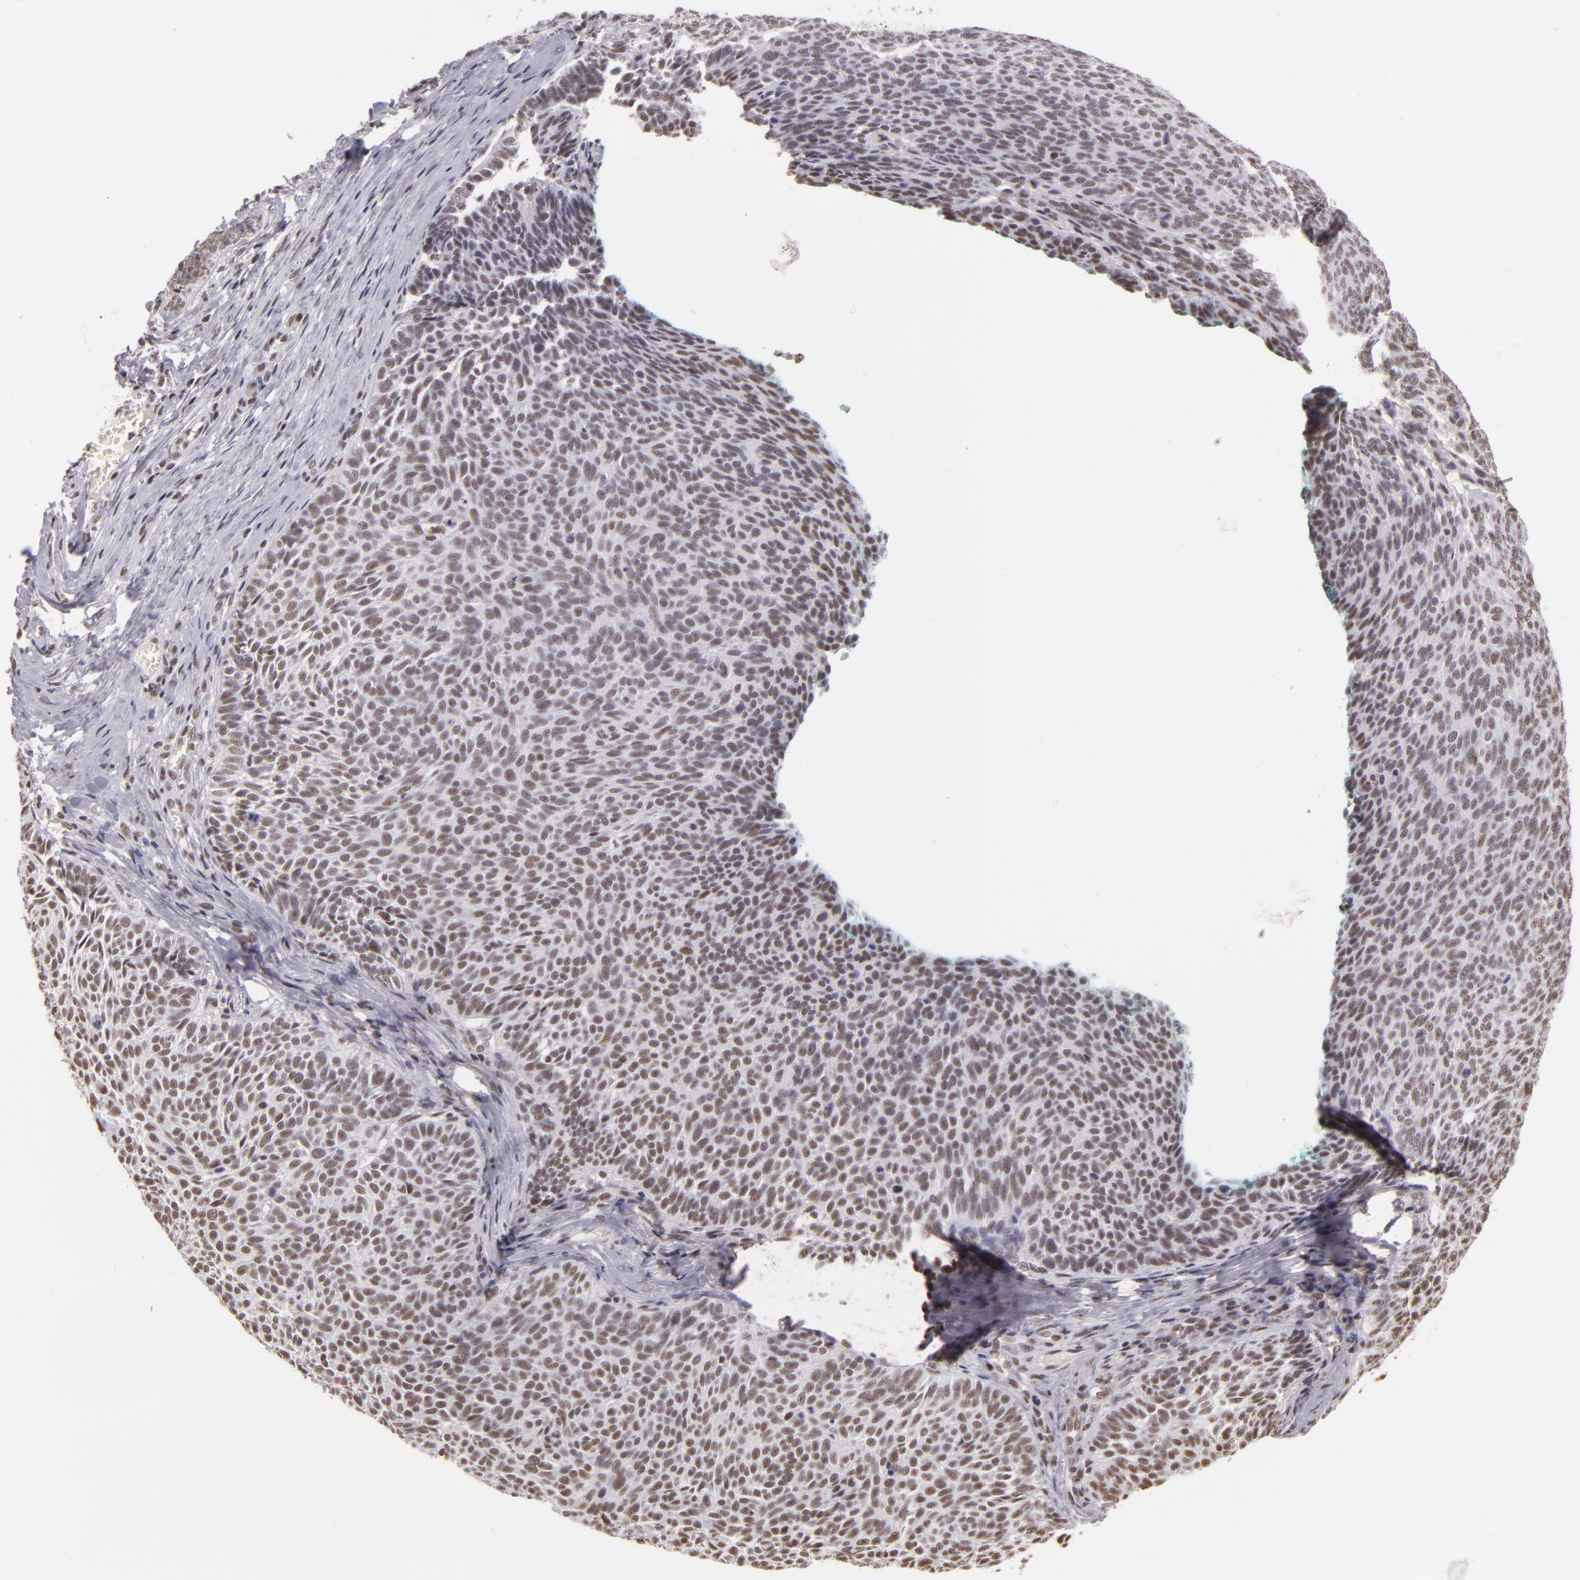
{"staining": {"intensity": "weak", "quantity": ">75%", "location": "nuclear"}, "tissue": "skin cancer", "cell_type": "Tumor cells", "image_type": "cancer", "snomed": [{"axis": "morphology", "description": "Basal cell carcinoma"}, {"axis": "topography", "description": "Skin"}], "caption": "The micrograph reveals staining of basal cell carcinoma (skin), revealing weak nuclear protein expression (brown color) within tumor cells.", "gene": "INTS6", "patient": {"sex": "male", "age": 63}}